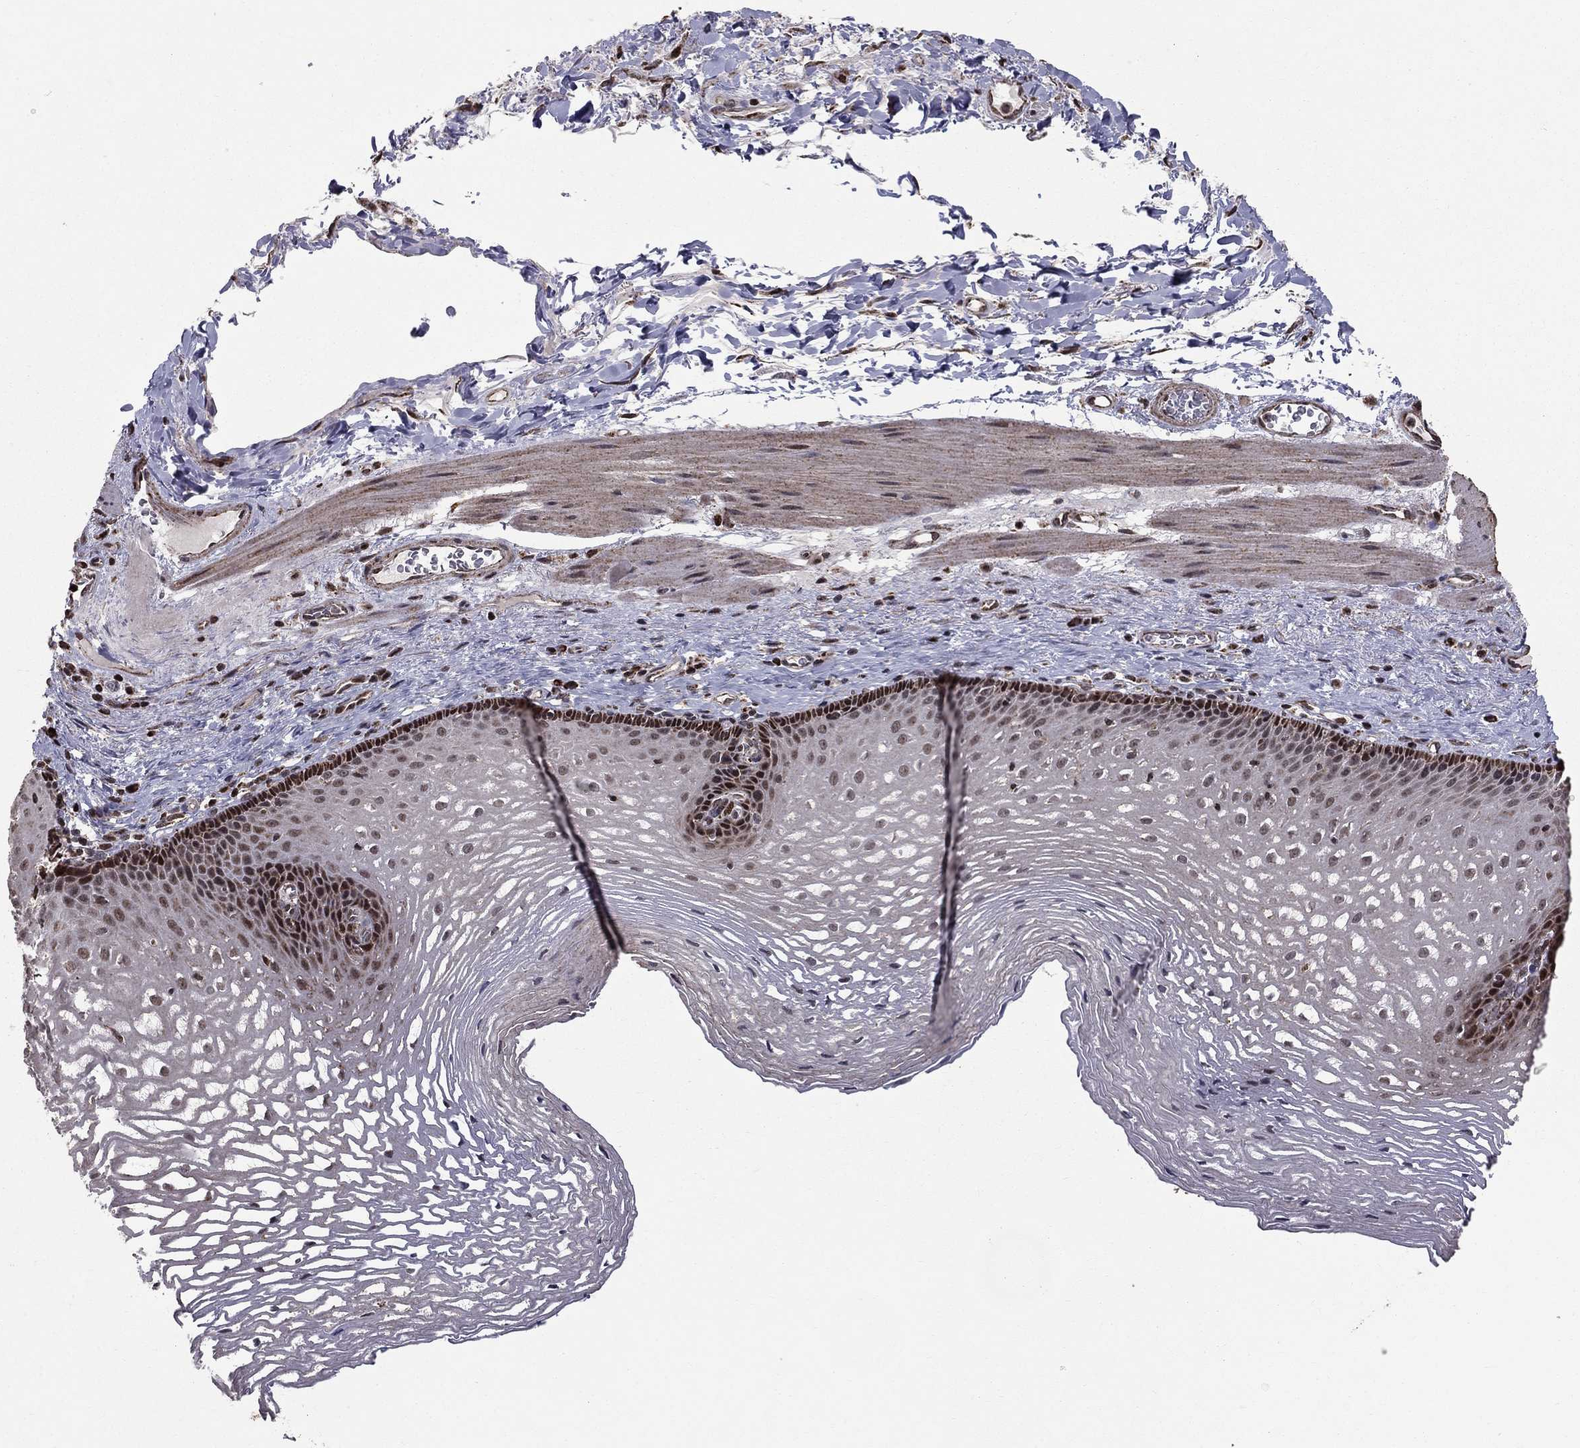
{"staining": {"intensity": "moderate", "quantity": "<25%", "location": "nuclear"}, "tissue": "esophagus", "cell_type": "Squamous epithelial cells", "image_type": "normal", "snomed": [{"axis": "morphology", "description": "Normal tissue, NOS"}, {"axis": "topography", "description": "Esophagus"}], "caption": "Squamous epithelial cells show moderate nuclear positivity in about <25% of cells in unremarkable esophagus.", "gene": "ACOT13", "patient": {"sex": "male", "age": 76}}